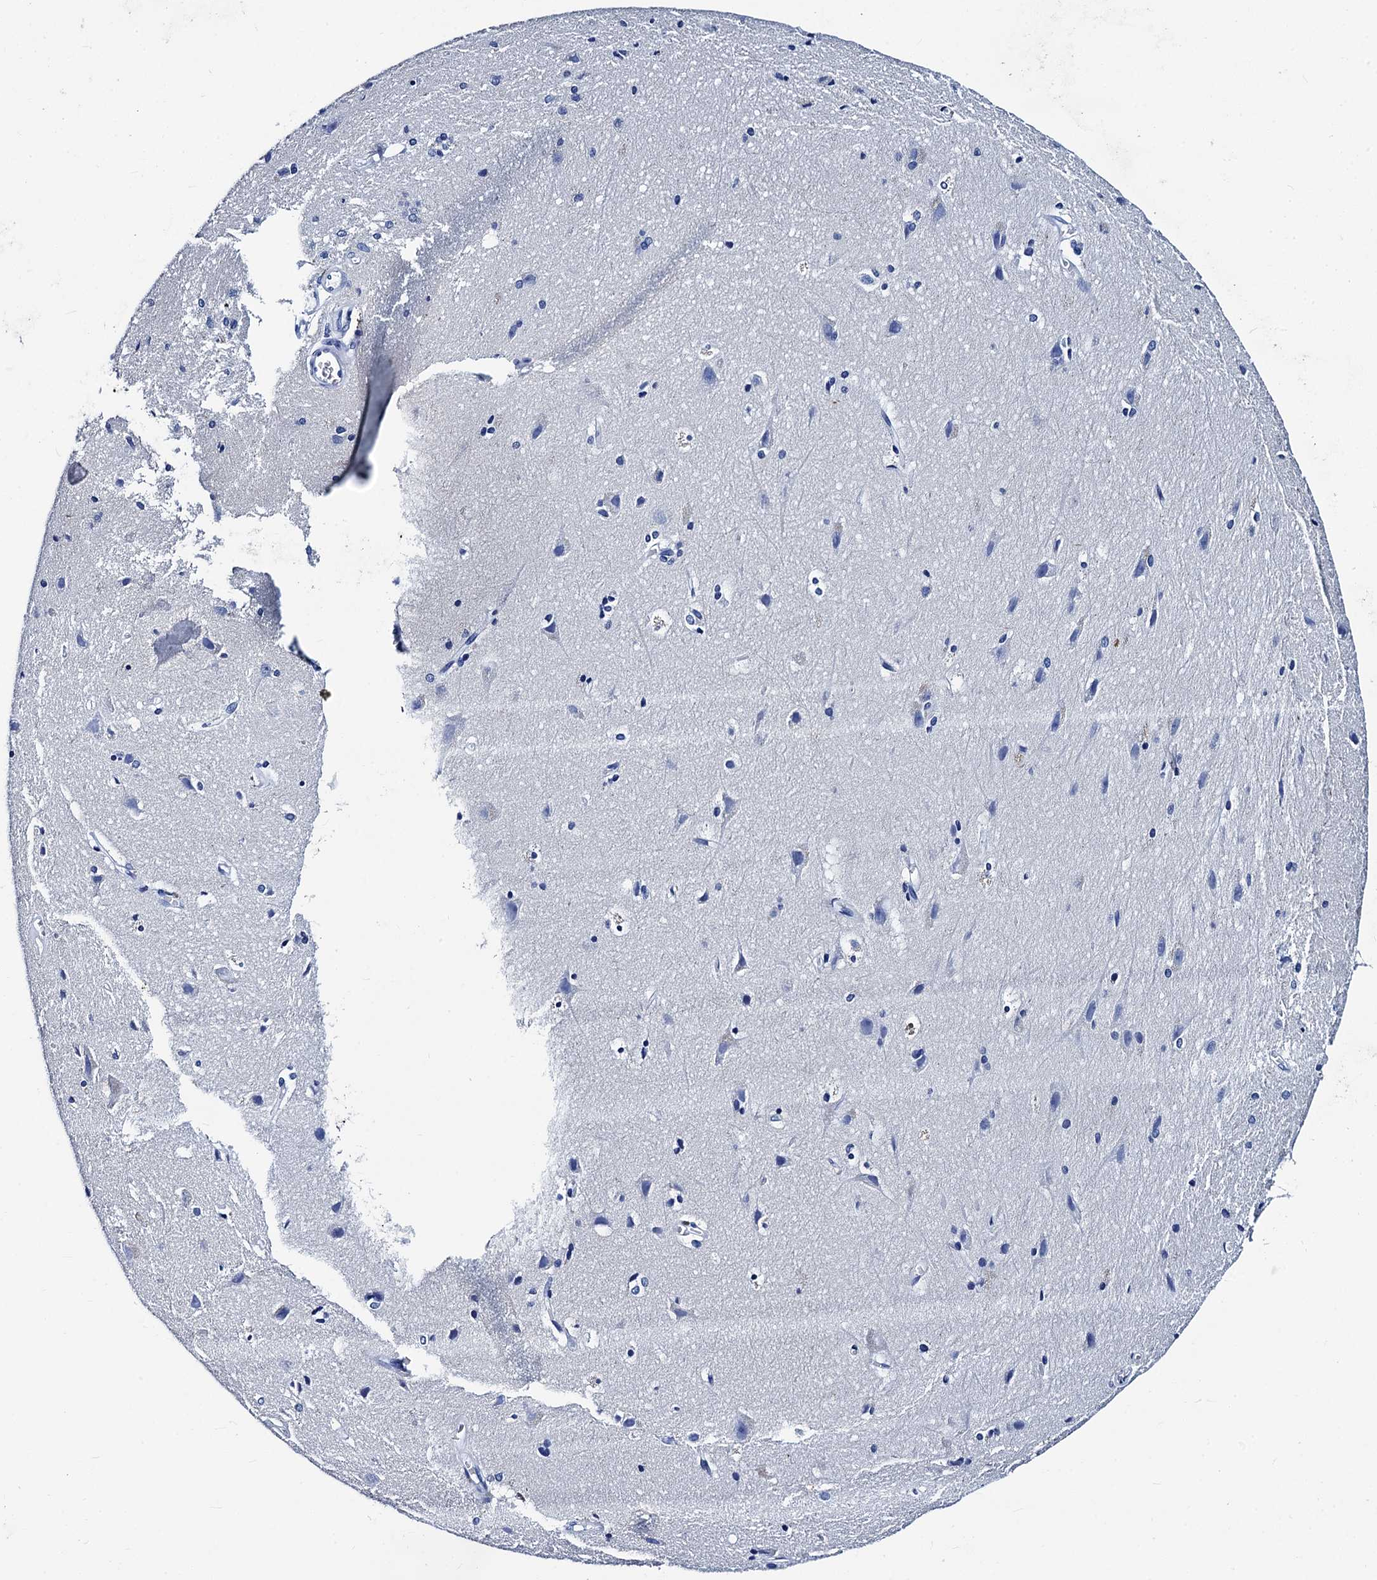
{"staining": {"intensity": "negative", "quantity": "none", "location": "none"}, "tissue": "cerebral cortex", "cell_type": "Endothelial cells", "image_type": "normal", "snomed": [{"axis": "morphology", "description": "Normal tissue, NOS"}, {"axis": "topography", "description": "Cerebral cortex"}], "caption": "Protein analysis of normal cerebral cortex shows no significant staining in endothelial cells.", "gene": "MYBPC3", "patient": {"sex": "male", "age": 54}}